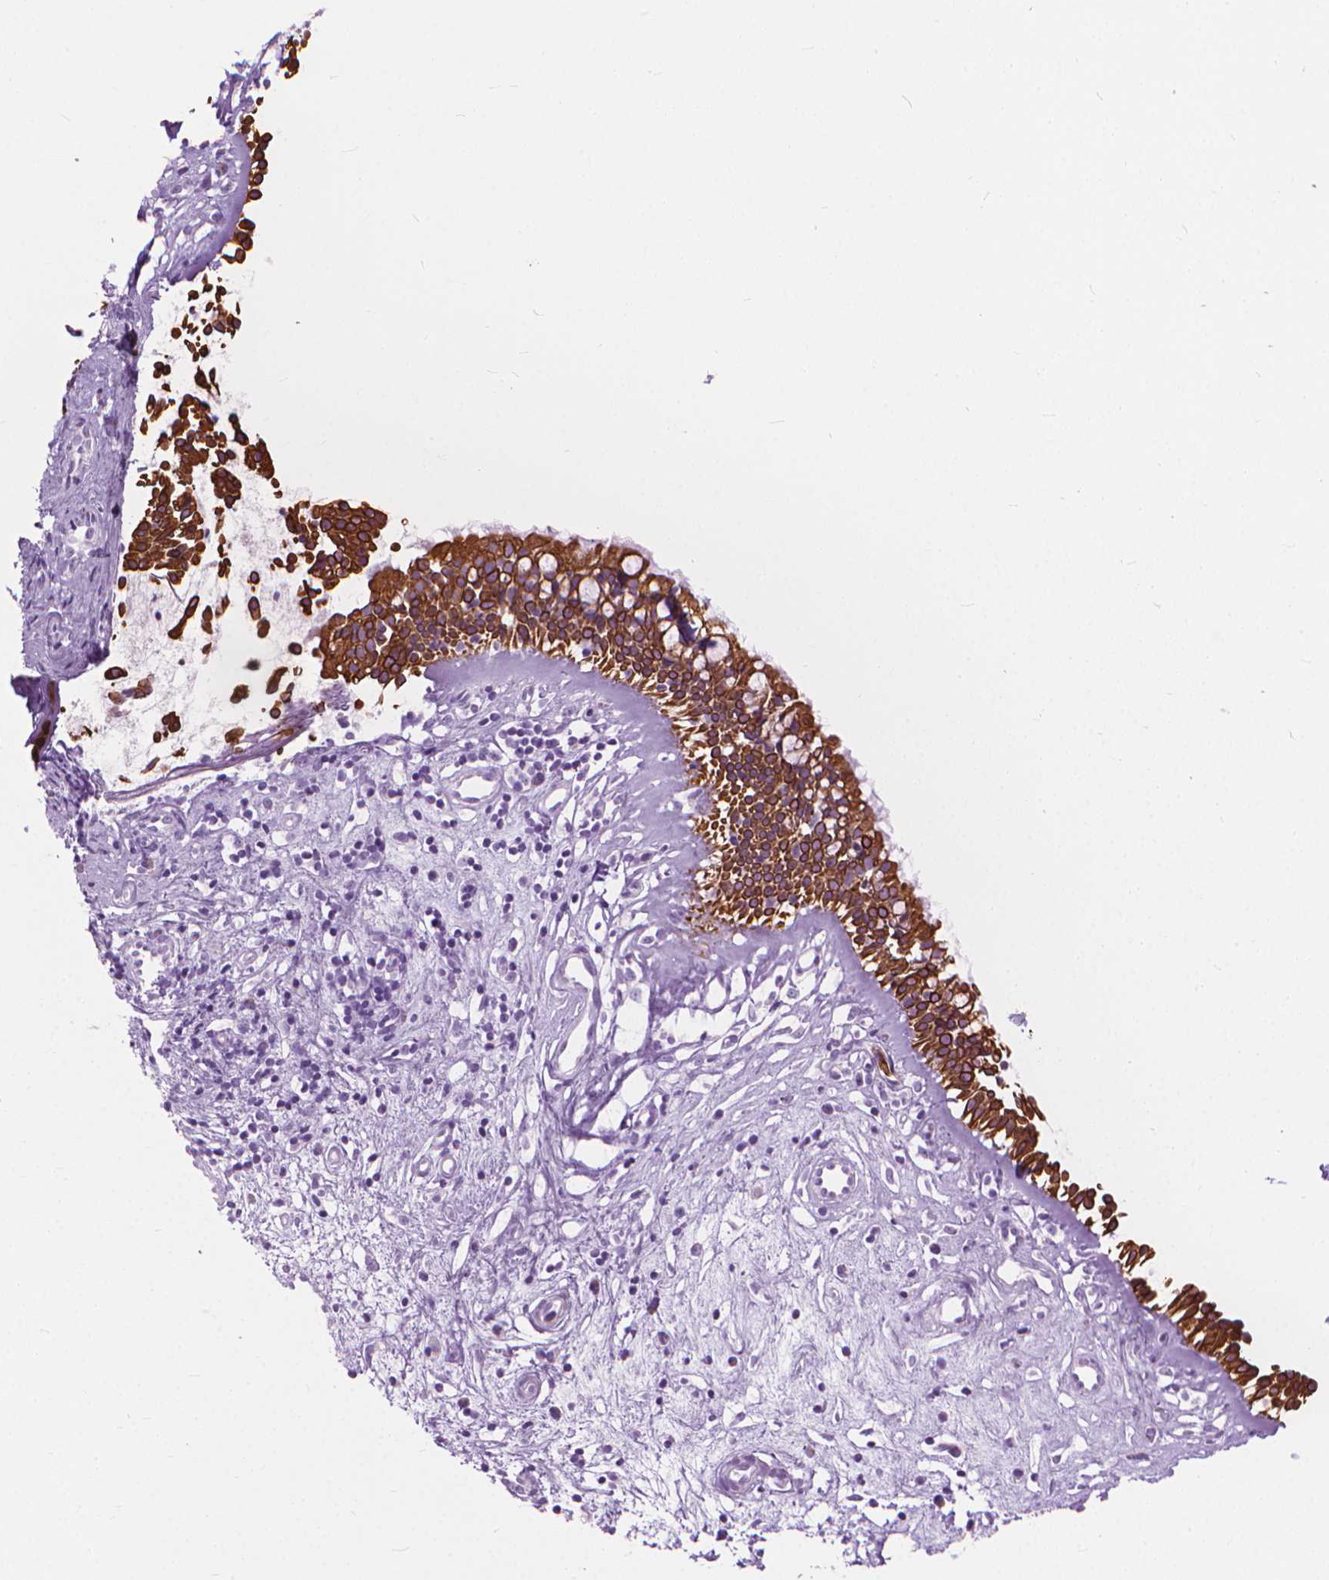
{"staining": {"intensity": "strong", "quantity": ">75%", "location": "cytoplasmic/membranous"}, "tissue": "nasopharynx", "cell_type": "Respiratory epithelial cells", "image_type": "normal", "snomed": [{"axis": "morphology", "description": "Normal tissue, NOS"}, {"axis": "topography", "description": "Nasopharynx"}], "caption": "Strong cytoplasmic/membranous protein staining is appreciated in about >75% of respiratory epithelial cells in nasopharynx.", "gene": "HTR2B", "patient": {"sex": "female", "age": 52}}